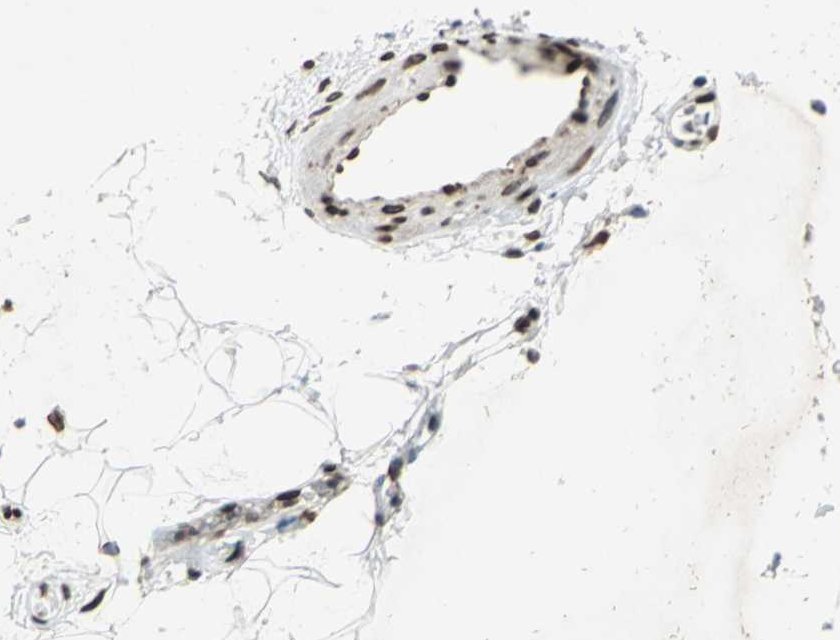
{"staining": {"intensity": "strong", "quantity": ">75%", "location": "nuclear"}, "tissue": "adipose tissue", "cell_type": "Adipocytes", "image_type": "normal", "snomed": [{"axis": "morphology", "description": "Normal tissue, NOS"}, {"axis": "topography", "description": "Soft tissue"}], "caption": "This photomicrograph exhibits immunohistochemistry (IHC) staining of benign adipose tissue, with high strong nuclear expression in about >75% of adipocytes.", "gene": "ISY1", "patient": {"sex": "male", "age": 72}}